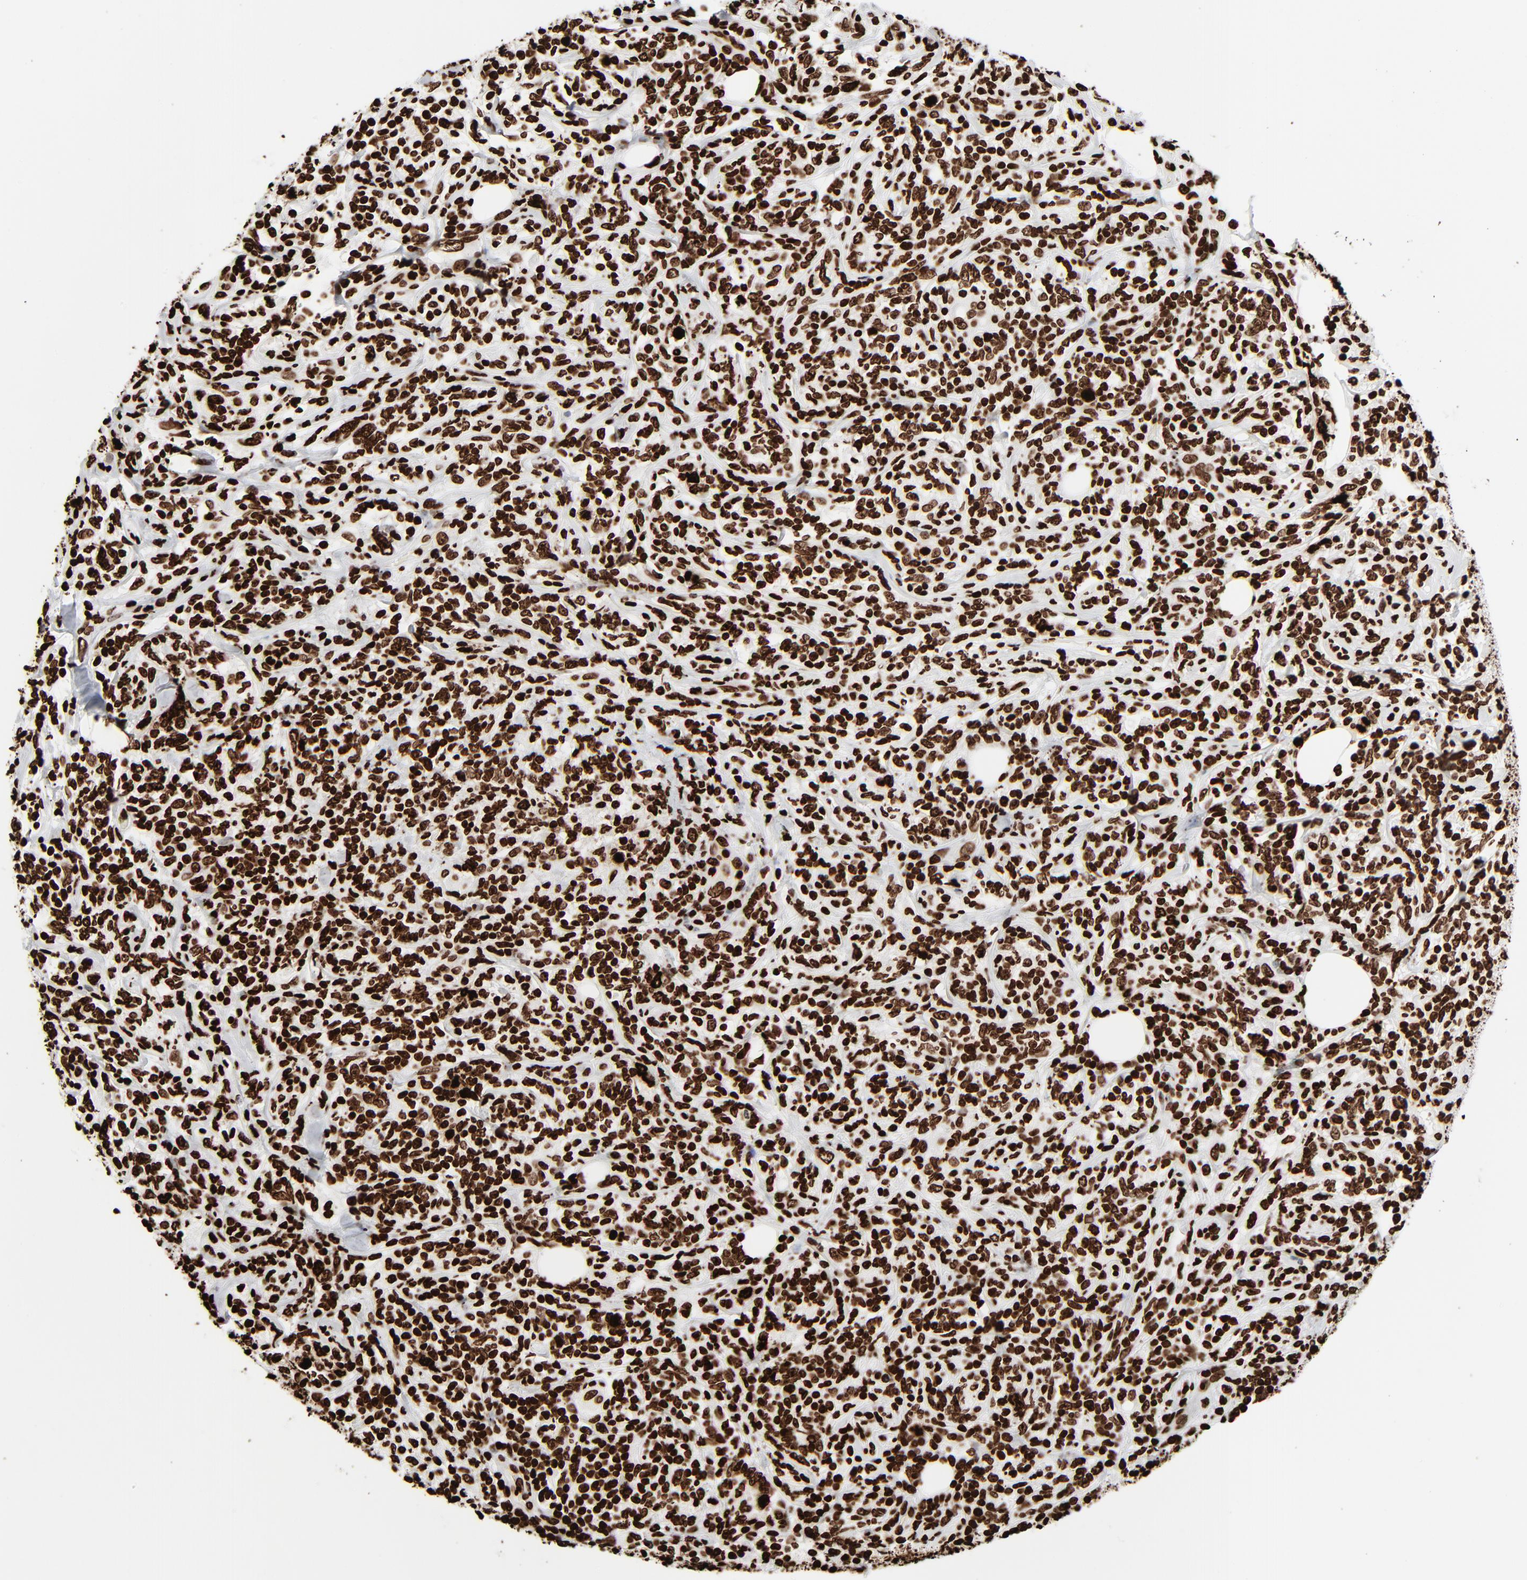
{"staining": {"intensity": "strong", "quantity": ">75%", "location": "nuclear"}, "tissue": "lymphoma", "cell_type": "Tumor cells", "image_type": "cancer", "snomed": [{"axis": "morphology", "description": "Malignant lymphoma, non-Hodgkin's type, High grade"}, {"axis": "topography", "description": "Lymph node"}], "caption": "Protein staining of malignant lymphoma, non-Hodgkin's type (high-grade) tissue displays strong nuclear positivity in about >75% of tumor cells.", "gene": "H3-4", "patient": {"sex": "female", "age": 84}}